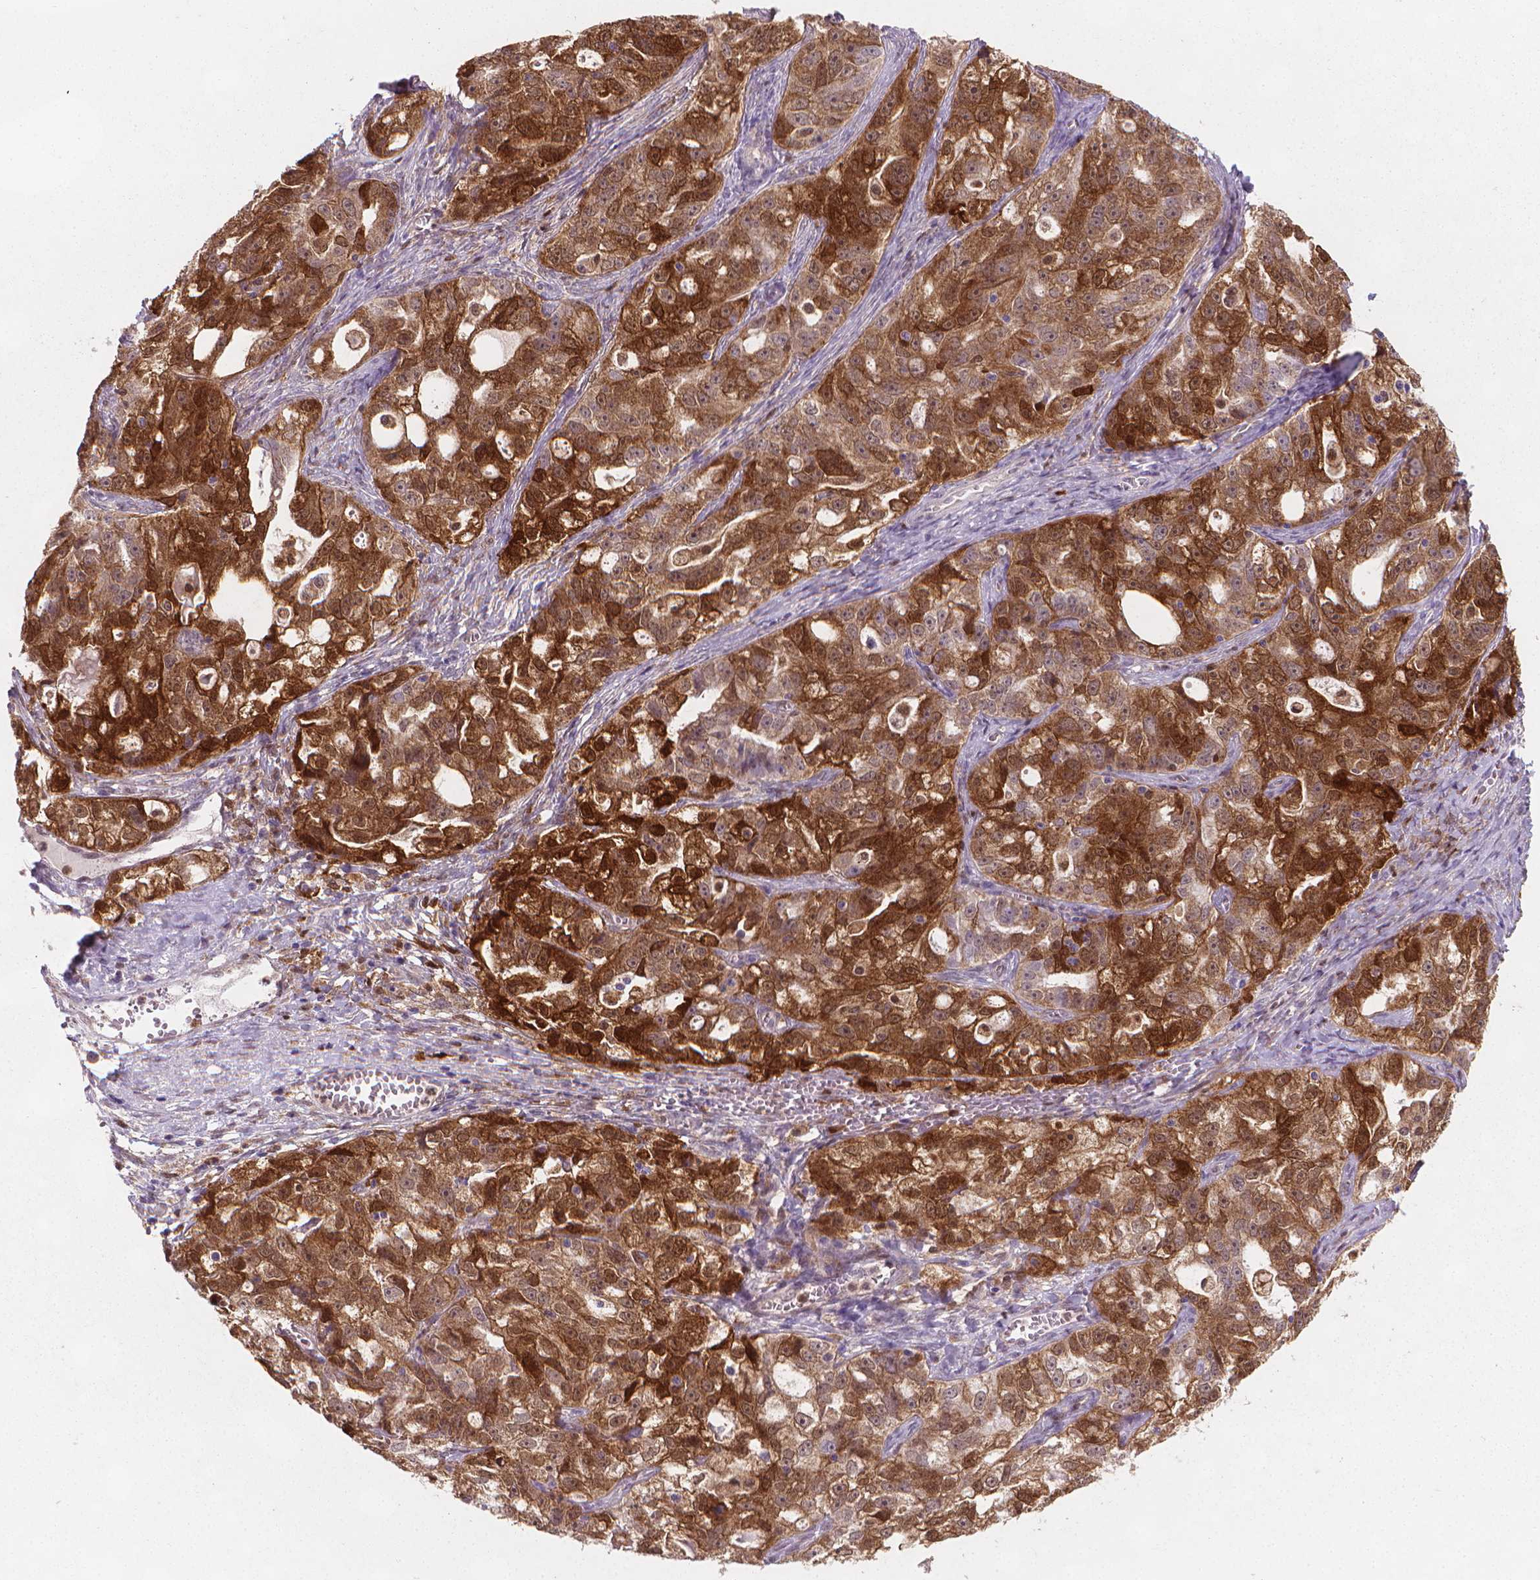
{"staining": {"intensity": "strong", "quantity": ">75%", "location": "cytoplasmic/membranous"}, "tissue": "ovarian cancer", "cell_type": "Tumor cells", "image_type": "cancer", "snomed": [{"axis": "morphology", "description": "Cystadenocarcinoma, serous, NOS"}, {"axis": "topography", "description": "Ovary"}], "caption": "Approximately >75% of tumor cells in serous cystadenocarcinoma (ovarian) demonstrate strong cytoplasmic/membranous protein positivity as visualized by brown immunohistochemical staining.", "gene": "TNFAIP2", "patient": {"sex": "female", "age": 51}}